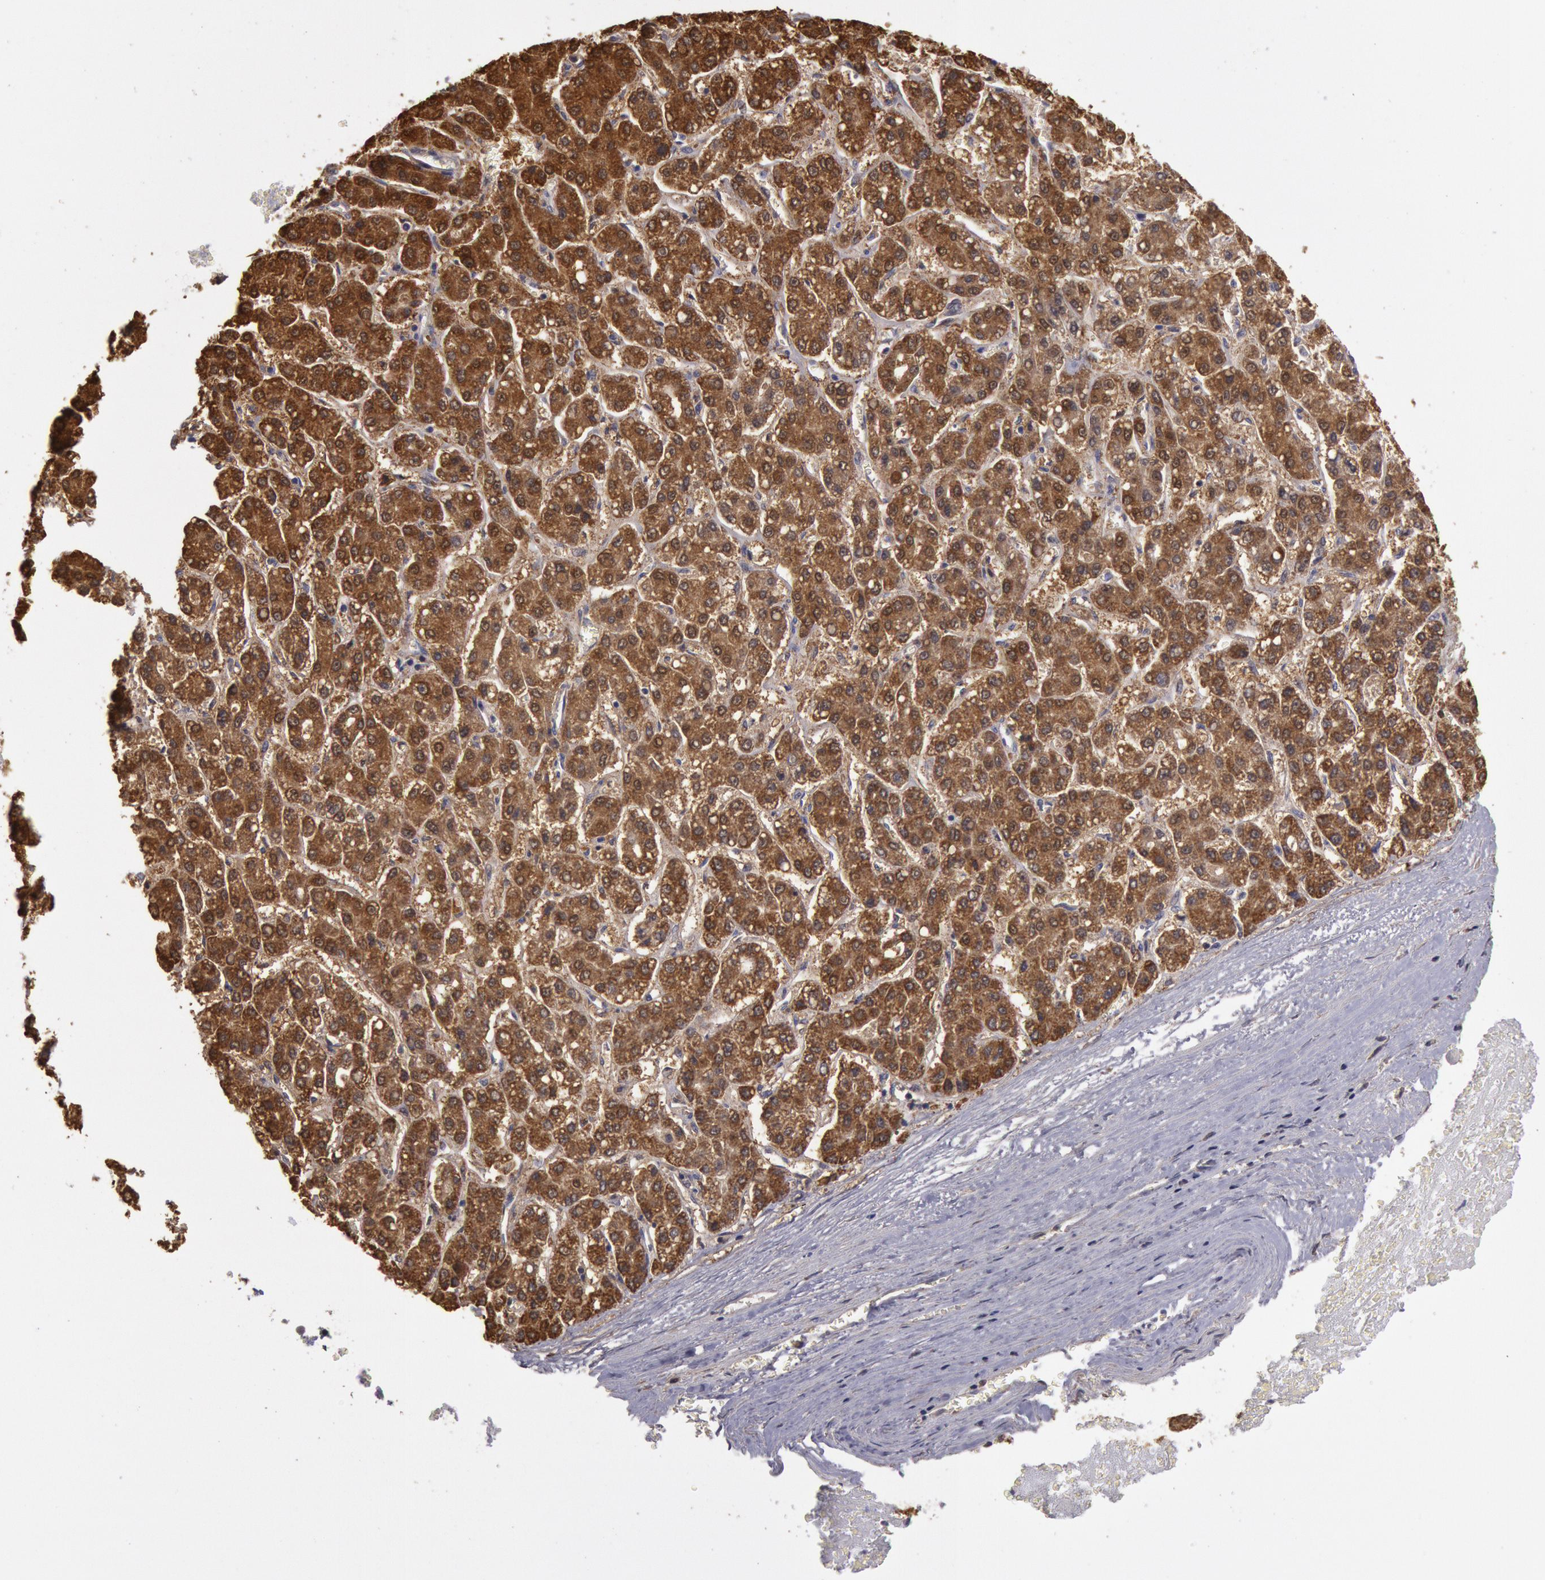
{"staining": {"intensity": "strong", "quantity": ">75%", "location": "cytoplasmic/membranous"}, "tissue": "liver cancer", "cell_type": "Tumor cells", "image_type": "cancer", "snomed": [{"axis": "morphology", "description": "Carcinoma, Hepatocellular, NOS"}, {"axis": "topography", "description": "Liver"}], "caption": "DAB immunohistochemical staining of human liver cancer reveals strong cytoplasmic/membranous protein staining in about >75% of tumor cells.", "gene": "MPST", "patient": {"sex": "male", "age": 69}}